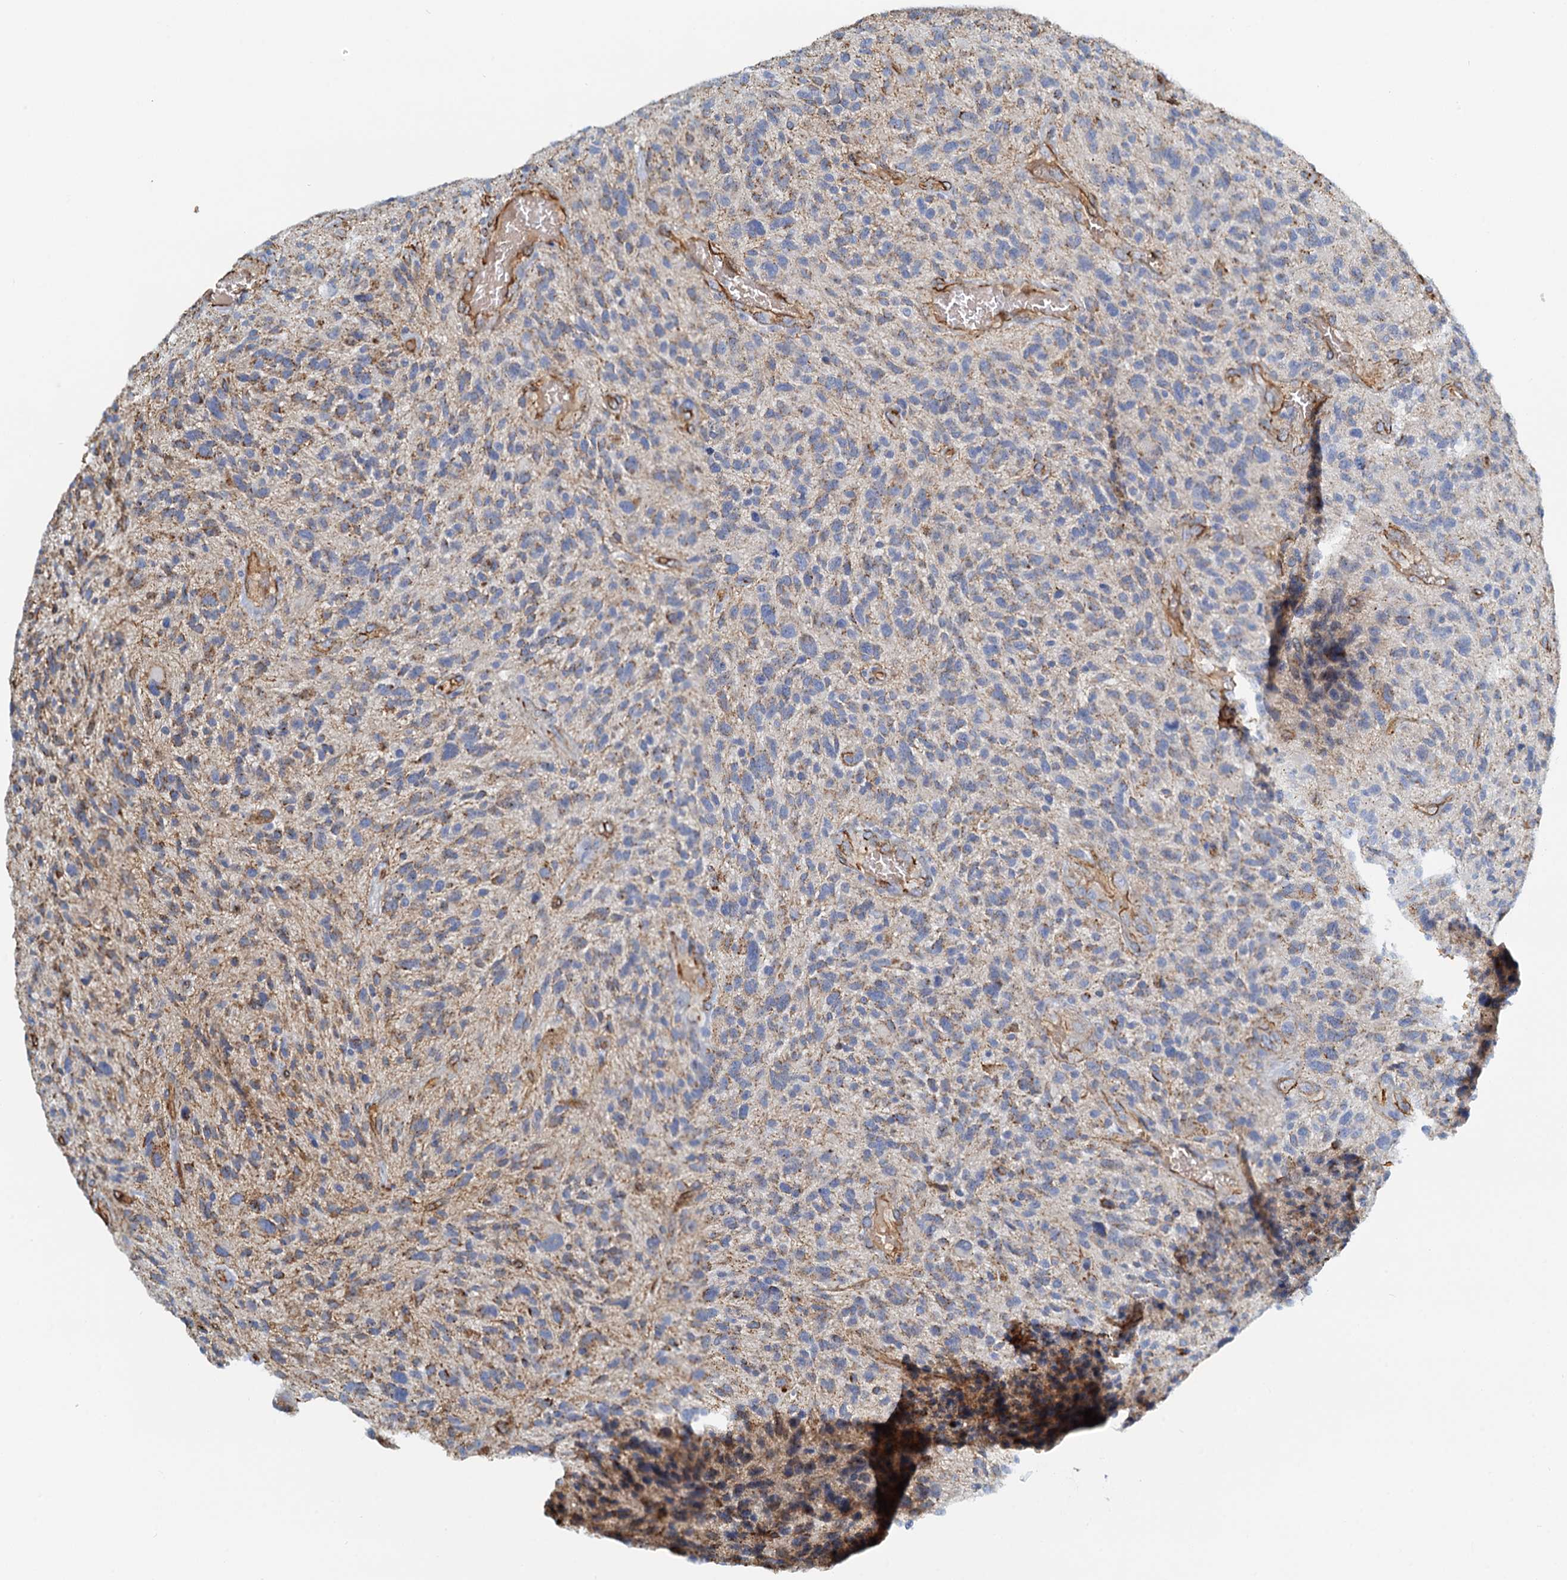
{"staining": {"intensity": "moderate", "quantity": "25%-75%", "location": "cytoplasmic/membranous"}, "tissue": "glioma", "cell_type": "Tumor cells", "image_type": "cancer", "snomed": [{"axis": "morphology", "description": "Glioma, malignant, High grade"}, {"axis": "topography", "description": "Brain"}], "caption": "Glioma stained with a brown dye displays moderate cytoplasmic/membranous positive expression in approximately 25%-75% of tumor cells.", "gene": "DGKG", "patient": {"sex": "male", "age": 47}}